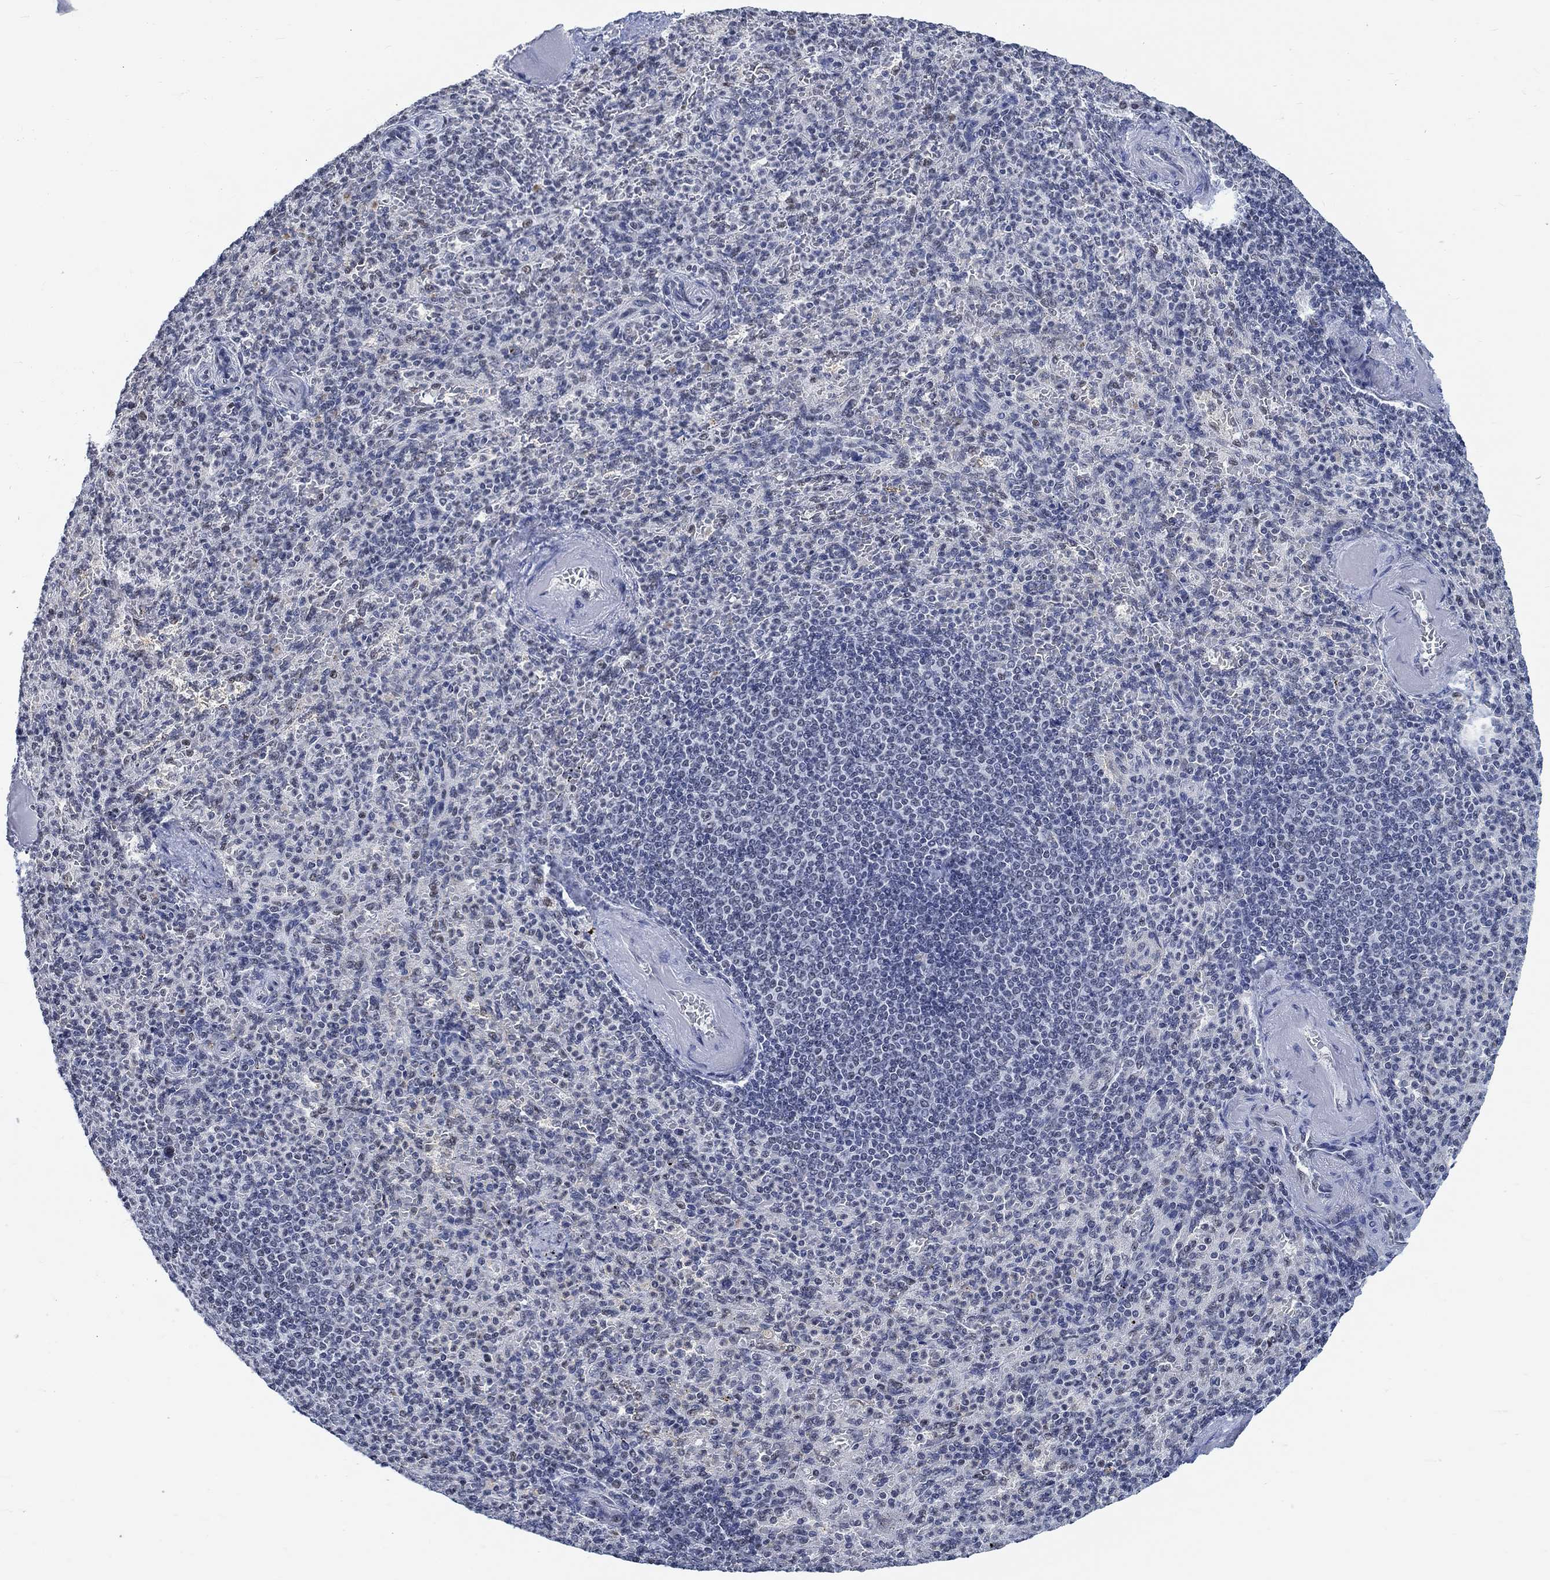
{"staining": {"intensity": "negative", "quantity": "none", "location": "none"}, "tissue": "spleen", "cell_type": "Cells in red pulp", "image_type": "normal", "snomed": [{"axis": "morphology", "description": "Normal tissue, NOS"}, {"axis": "topography", "description": "Spleen"}], "caption": "Immunohistochemistry micrograph of normal spleen stained for a protein (brown), which exhibits no positivity in cells in red pulp.", "gene": "KCNH8", "patient": {"sex": "female", "age": 74}}